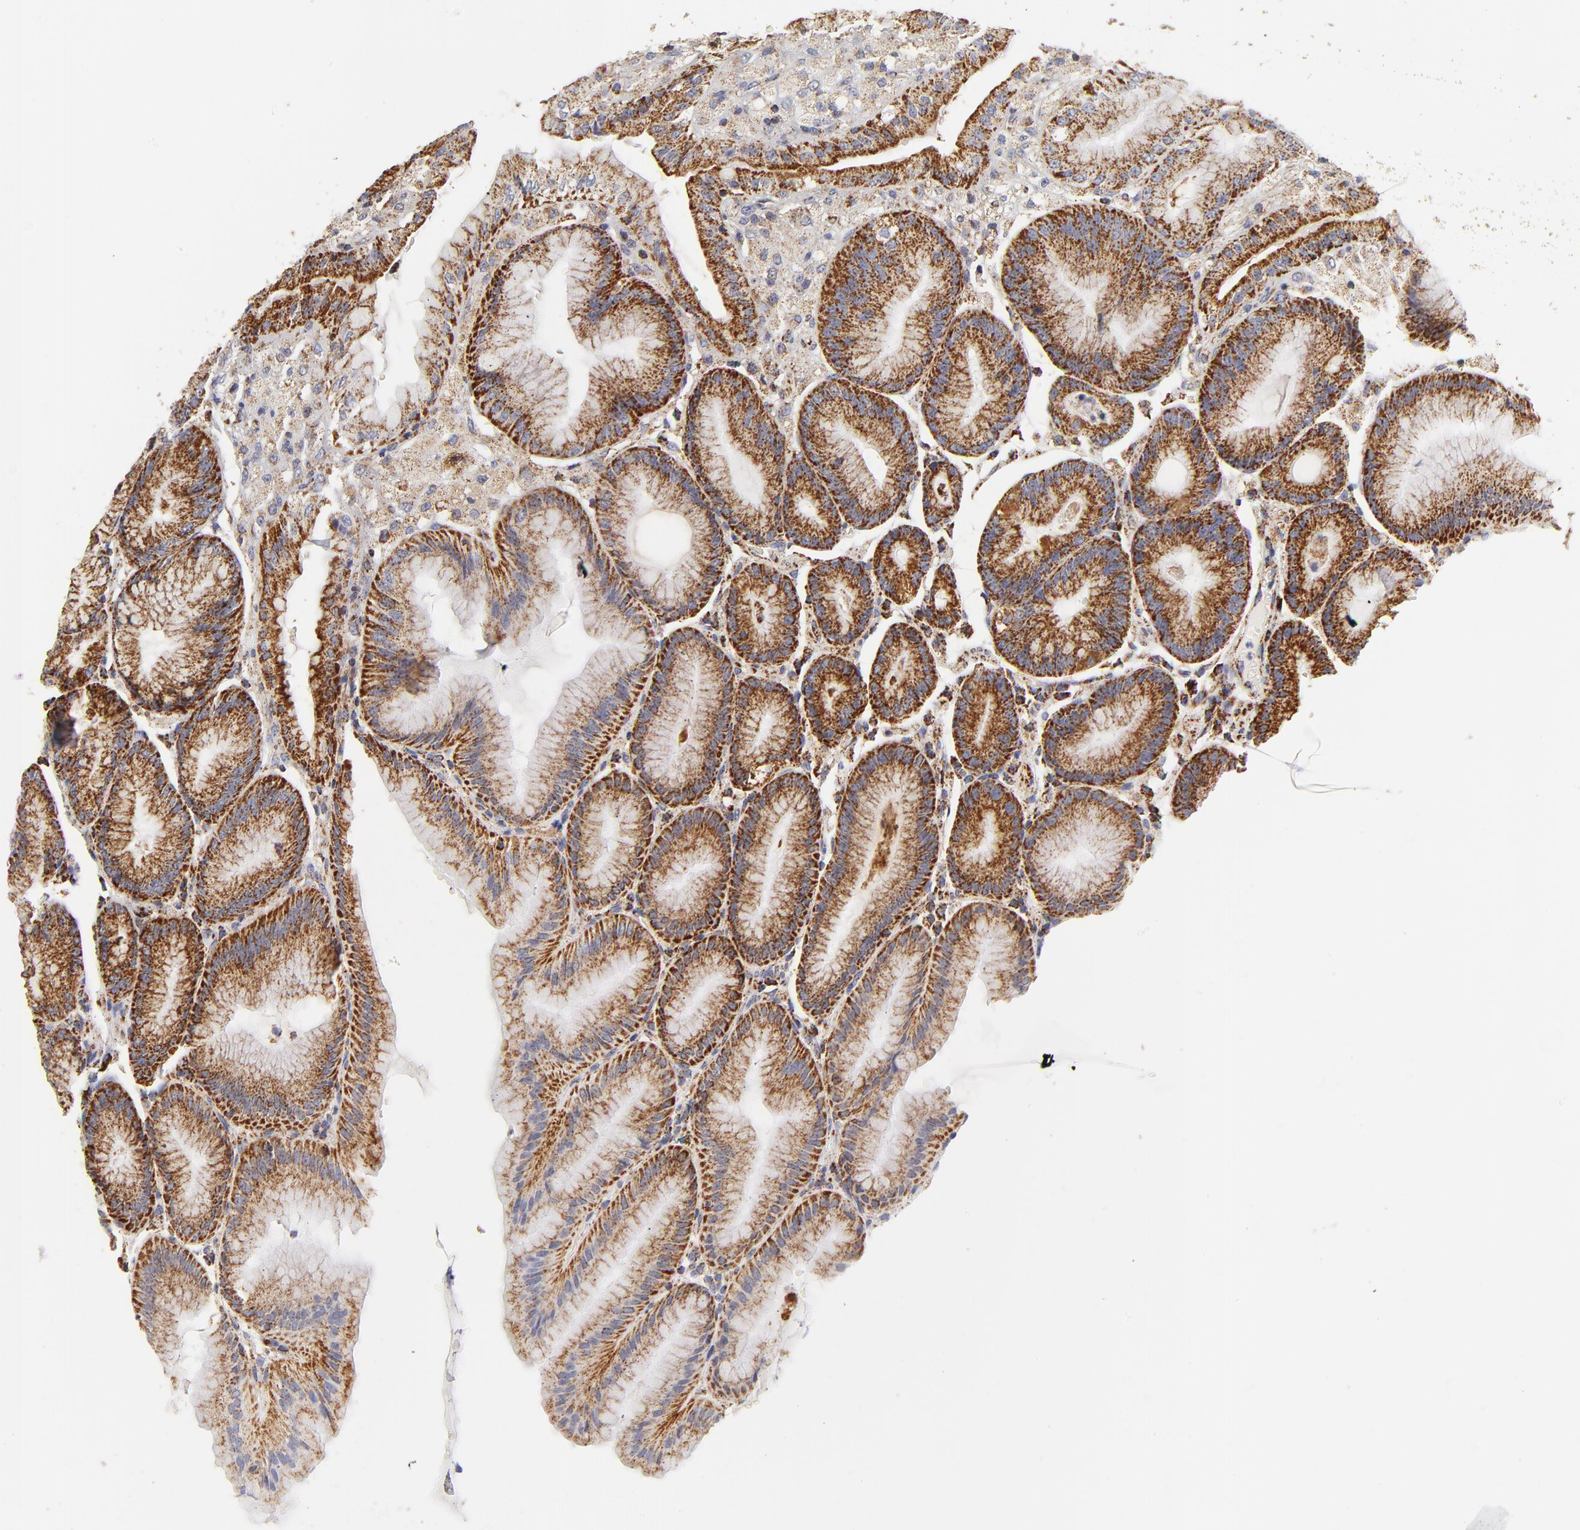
{"staining": {"intensity": "strong", "quantity": ">75%", "location": "cytoplasmic/membranous"}, "tissue": "stomach", "cell_type": "Glandular cells", "image_type": "normal", "snomed": [{"axis": "morphology", "description": "Normal tissue, NOS"}, {"axis": "topography", "description": "Stomach, lower"}], "caption": "The histopathology image shows staining of normal stomach, revealing strong cytoplasmic/membranous protein expression (brown color) within glandular cells. (Stains: DAB in brown, nuclei in blue, Microscopy: brightfield microscopy at high magnification).", "gene": "ECHS1", "patient": {"sex": "male", "age": 71}}